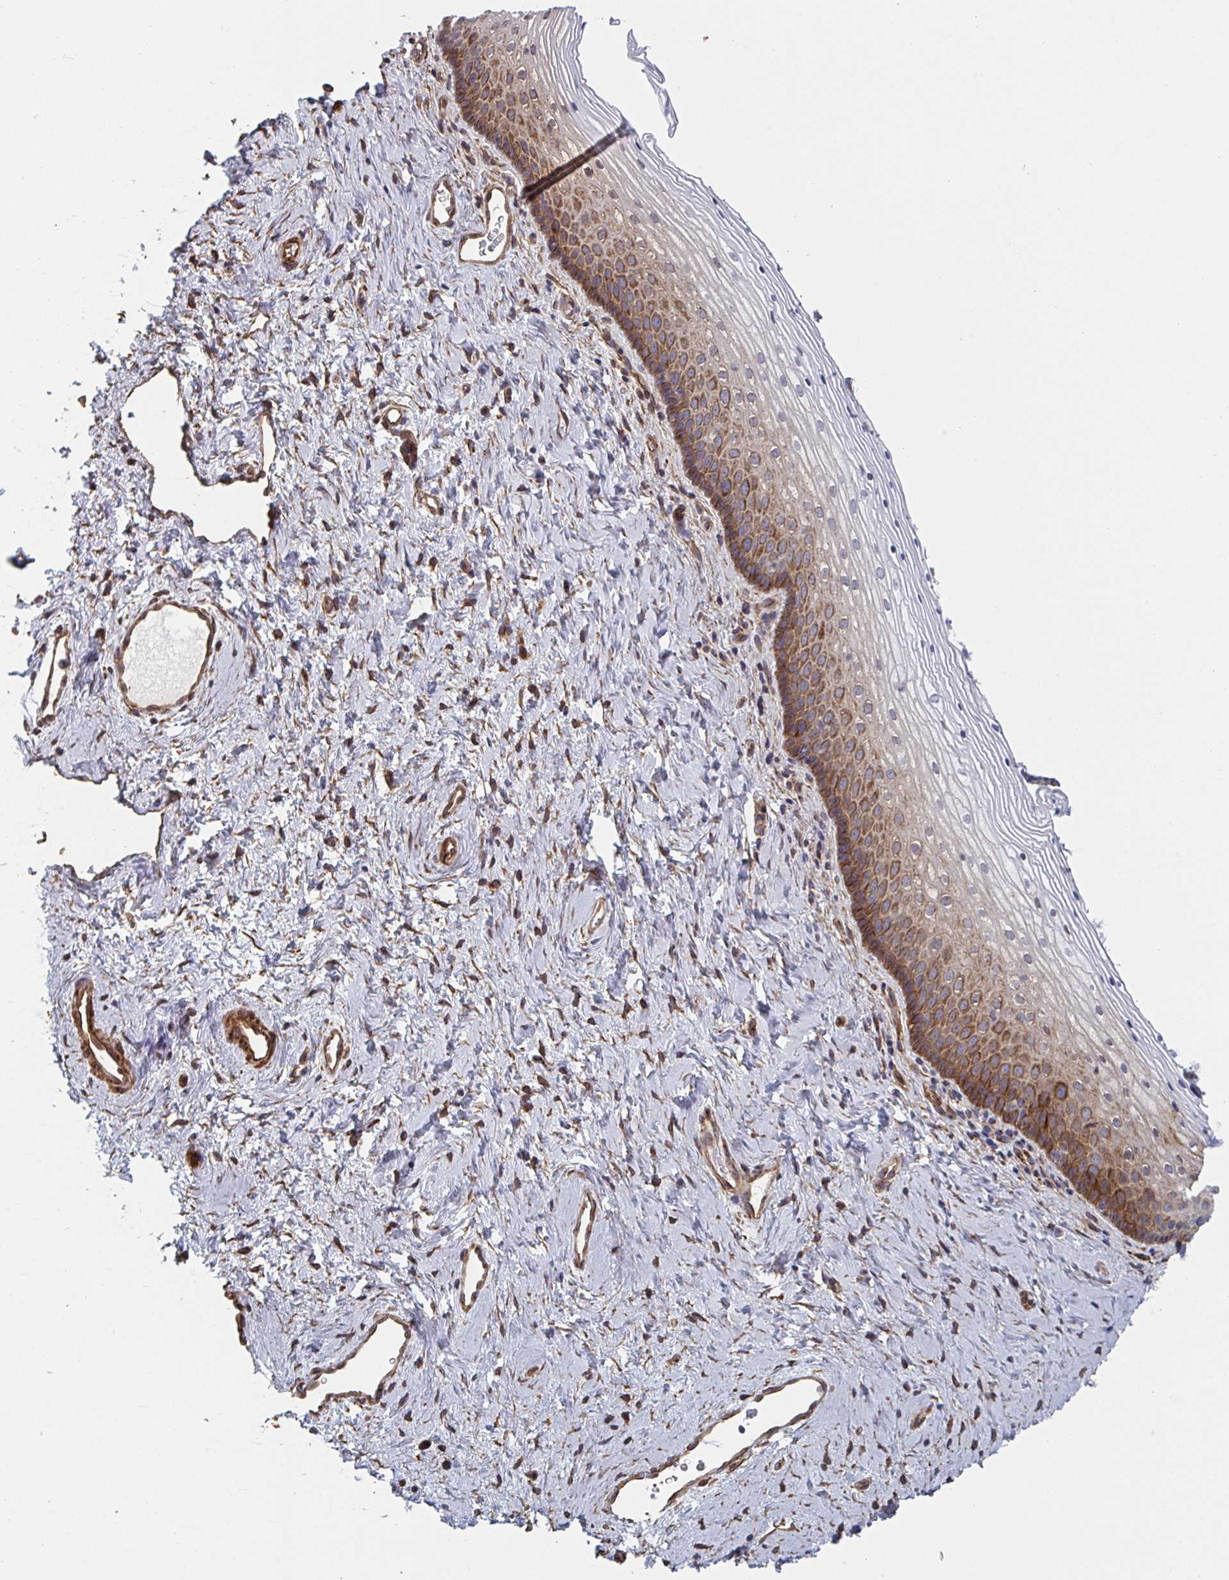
{"staining": {"intensity": "moderate", "quantity": "25%-75%", "location": "cytoplasmic/membranous"}, "tissue": "vagina", "cell_type": "Squamous epithelial cells", "image_type": "normal", "snomed": [{"axis": "morphology", "description": "Normal tissue, NOS"}, {"axis": "morphology", "description": "Squamous cell carcinoma, NOS"}, {"axis": "topography", "description": "Vagina"}, {"axis": "topography", "description": "Cervix"}], "caption": "Immunohistochemical staining of normal human vagina reveals moderate cytoplasmic/membranous protein positivity in approximately 25%-75% of squamous epithelial cells. The staining was performed using DAB, with brown indicating positive protein expression. Nuclei are stained blue with hematoxylin.", "gene": "TNFSF10", "patient": {"sex": "female", "age": 45}}